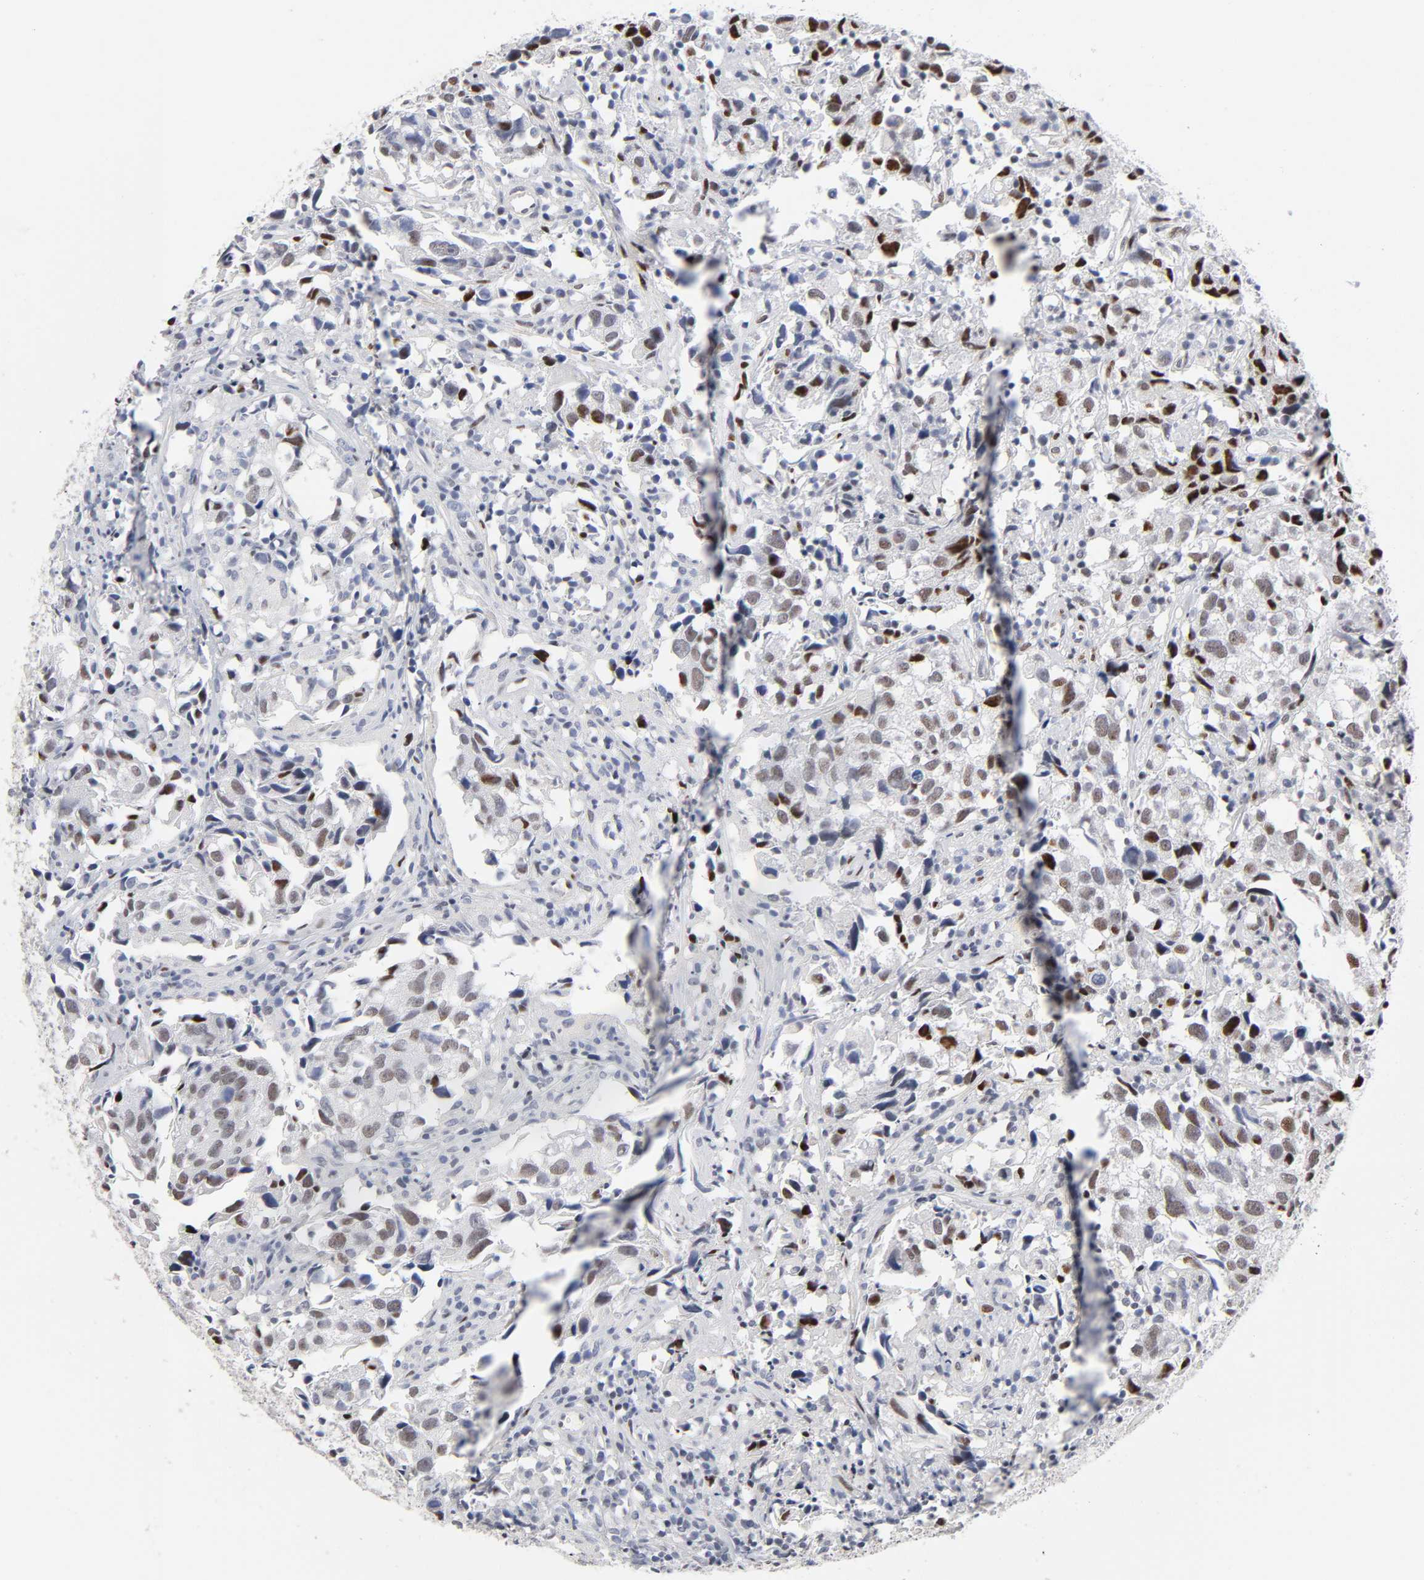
{"staining": {"intensity": "strong", "quantity": "25%-75%", "location": "nuclear"}, "tissue": "urothelial cancer", "cell_type": "Tumor cells", "image_type": "cancer", "snomed": [{"axis": "morphology", "description": "Urothelial carcinoma, High grade"}, {"axis": "topography", "description": "Urinary bladder"}], "caption": "The micrograph demonstrates staining of urothelial cancer, revealing strong nuclear protein expression (brown color) within tumor cells.", "gene": "STK38", "patient": {"sex": "female", "age": 75}}